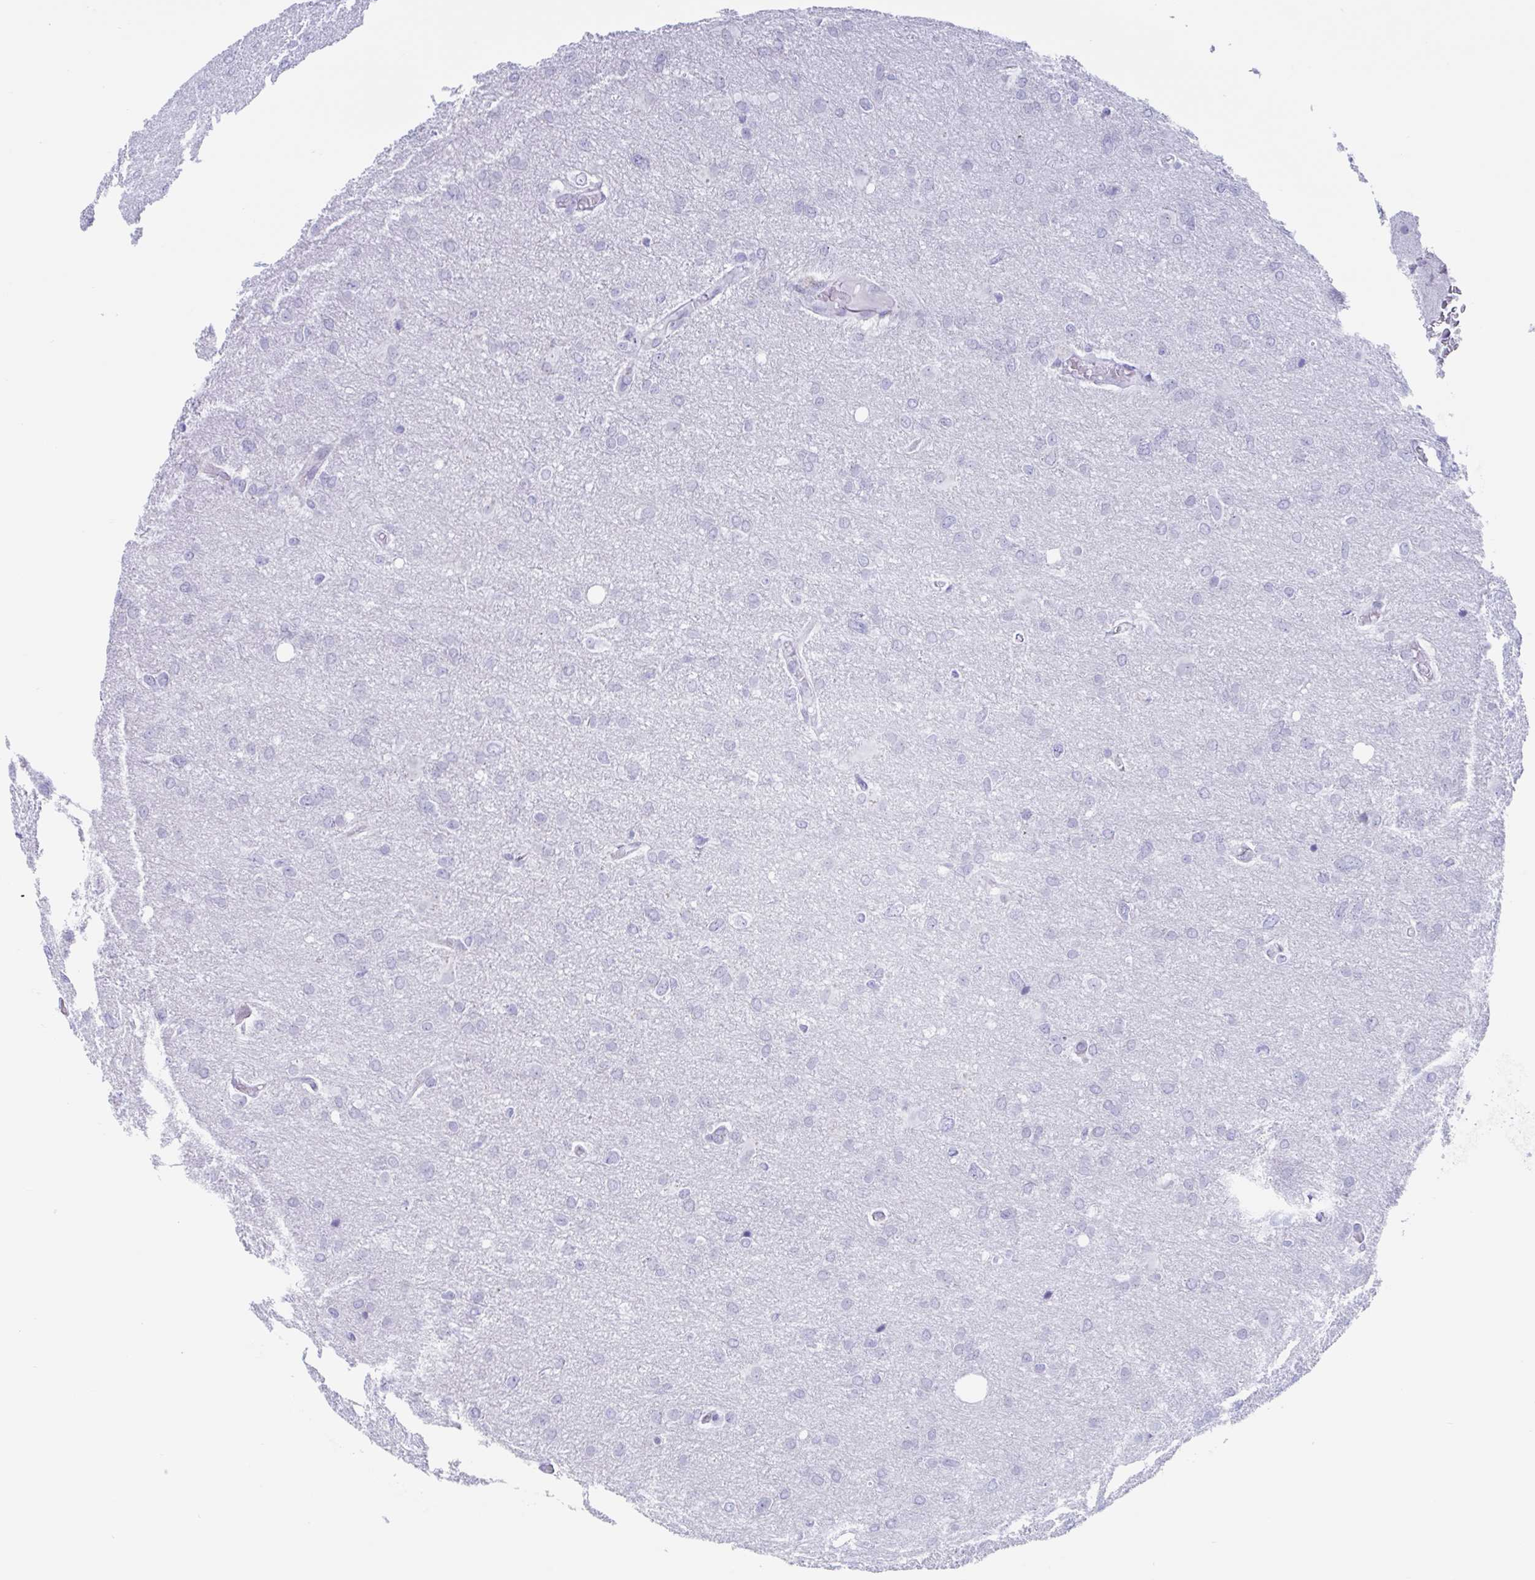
{"staining": {"intensity": "negative", "quantity": "none", "location": "none"}, "tissue": "glioma", "cell_type": "Tumor cells", "image_type": "cancer", "snomed": [{"axis": "morphology", "description": "Glioma, malignant, High grade"}, {"axis": "topography", "description": "Brain"}], "caption": "DAB immunohistochemical staining of human glioma demonstrates no significant expression in tumor cells.", "gene": "CDX4", "patient": {"sex": "male", "age": 53}}